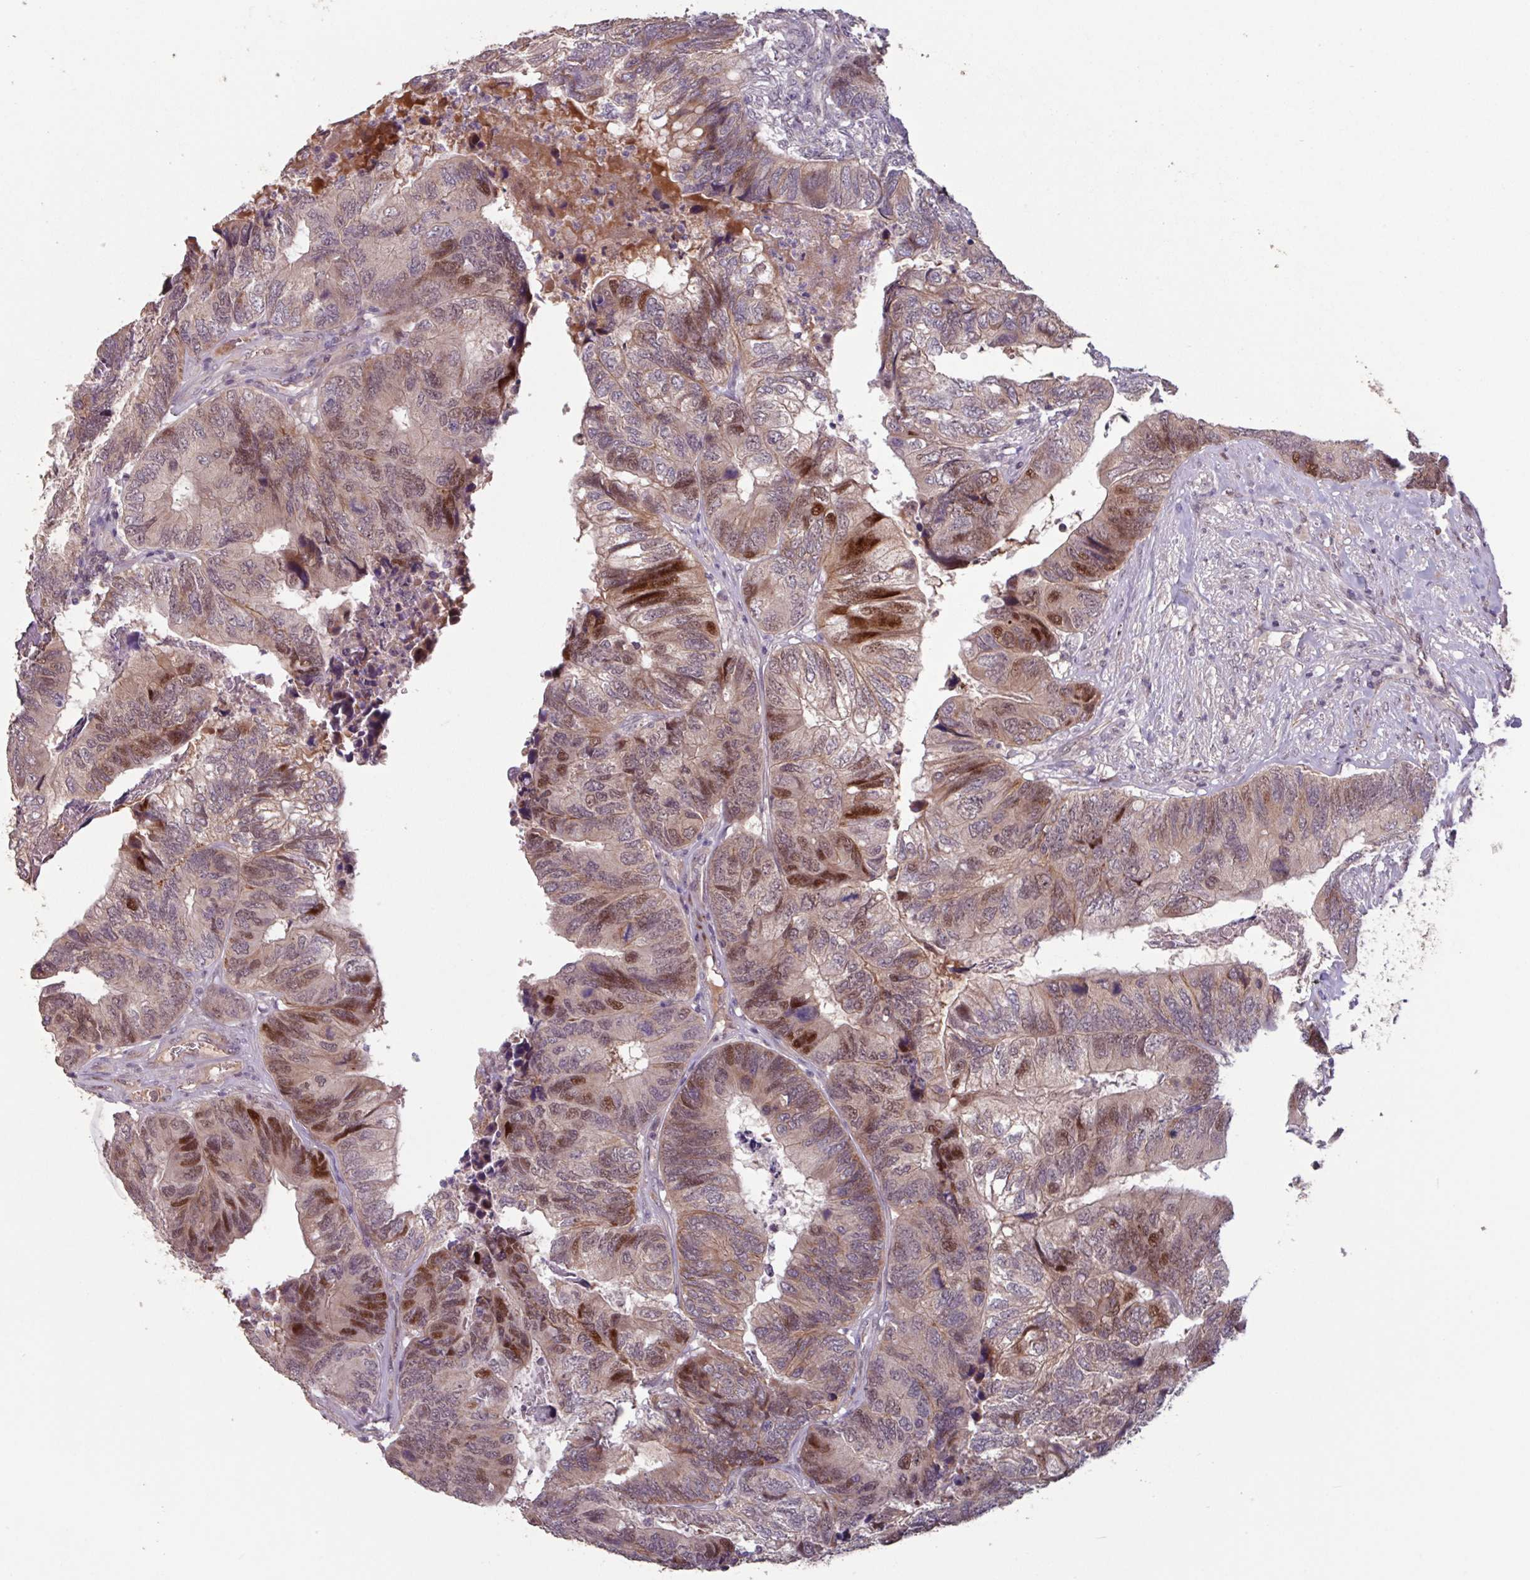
{"staining": {"intensity": "moderate", "quantity": ">75%", "location": "cytoplasmic/membranous,nuclear"}, "tissue": "colorectal cancer", "cell_type": "Tumor cells", "image_type": "cancer", "snomed": [{"axis": "morphology", "description": "Adenocarcinoma, NOS"}, {"axis": "topography", "description": "Colon"}], "caption": "Colorectal adenocarcinoma was stained to show a protein in brown. There is medium levels of moderate cytoplasmic/membranous and nuclear expression in about >75% of tumor cells. The staining was performed using DAB (3,3'-diaminobenzidine) to visualize the protein expression in brown, while the nuclei were stained in blue with hematoxylin (Magnification: 20x).", "gene": "TMEM88", "patient": {"sex": "female", "age": 67}}